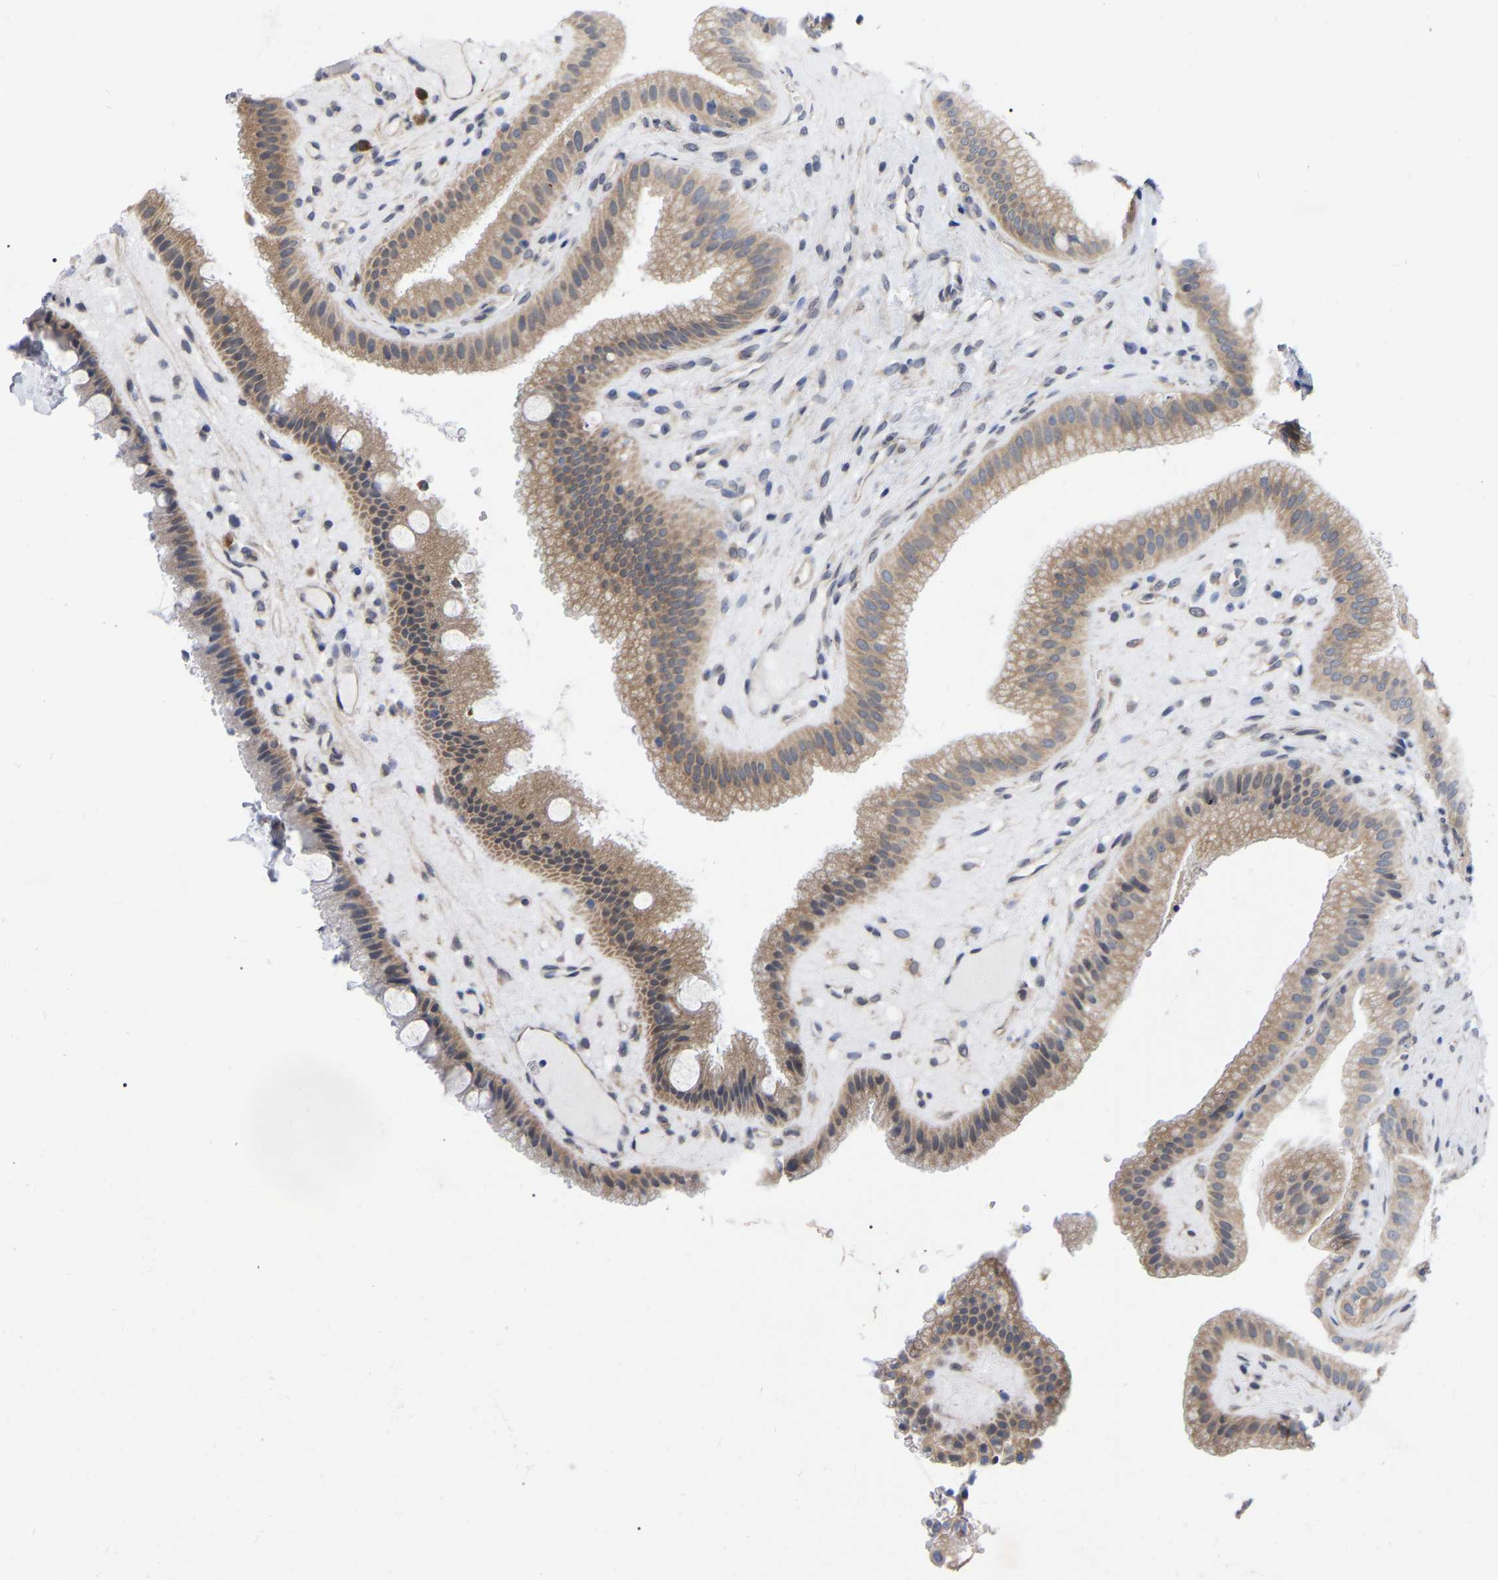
{"staining": {"intensity": "moderate", "quantity": ">75%", "location": "cytoplasmic/membranous"}, "tissue": "gallbladder", "cell_type": "Glandular cells", "image_type": "normal", "snomed": [{"axis": "morphology", "description": "Normal tissue, NOS"}, {"axis": "topography", "description": "Gallbladder"}], "caption": "Protein staining of benign gallbladder exhibits moderate cytoplasmic/membranous positivity in approximately >75% of glandular cells. (brown staining indicates protein expression, while blue staining denotes nuclei).", "gene": "UBE4B", "patient": {"sex": "male", "age": 49}}